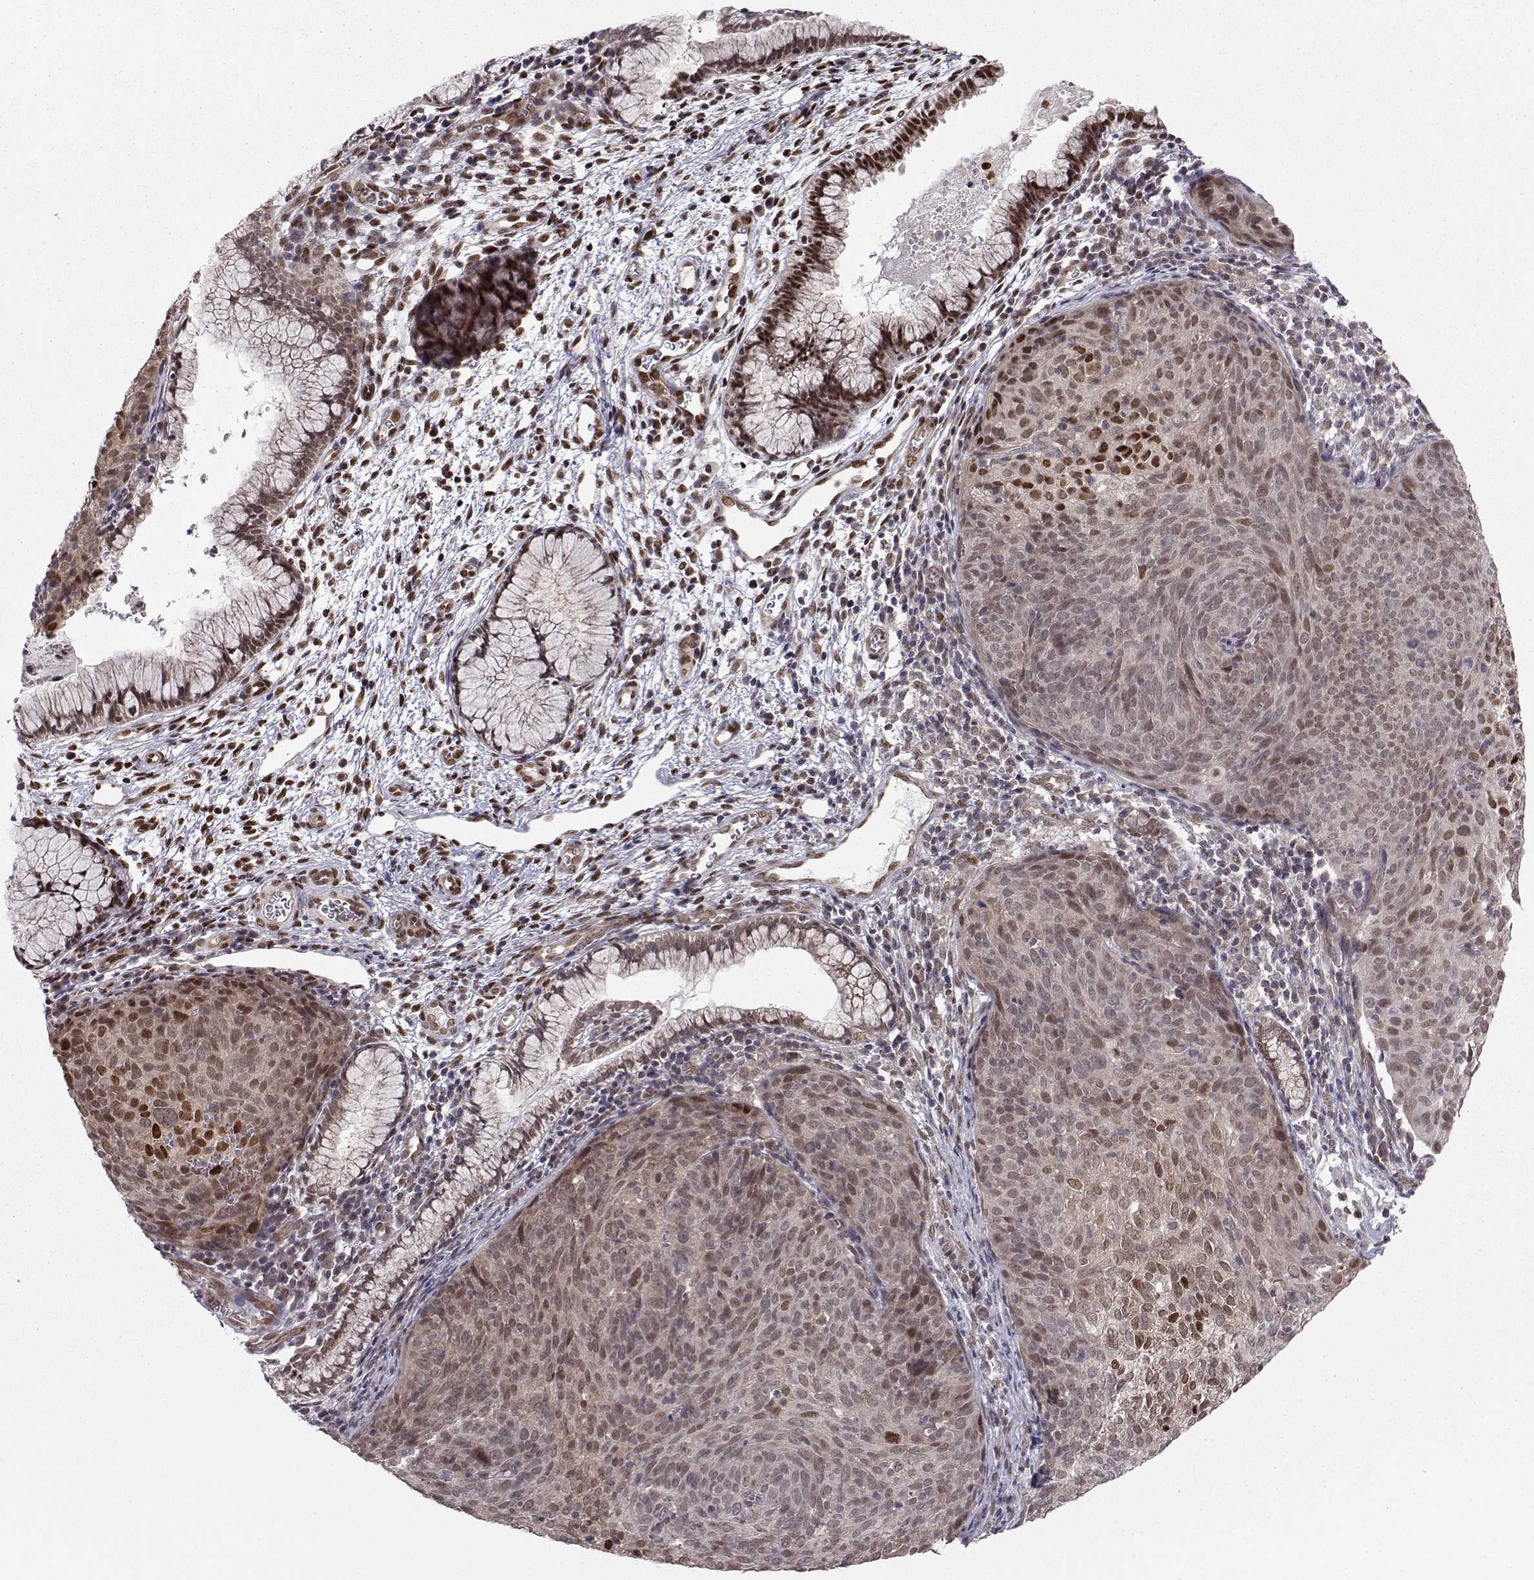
{"staining": {"intensity": "strong", "quantity": "<25%", "location": "nuclear"}, "tissue": "cervical cancer", "cell_type": "Tumor cells", "image_type": "cancer", "snomed": [{"axis": "morphology", "description": "Squamous cell carcinoma, NOS"}, {"axis": "topography", "description": "Cervix"}], "caption": "Approximately <25% of tumor cells in human cervical cancer exhibit strong nuclear protein expression as visualized by brown immunohistochemical staining.", "gene": "PKN2", "patient": {"sex": "female", "age": 39}}